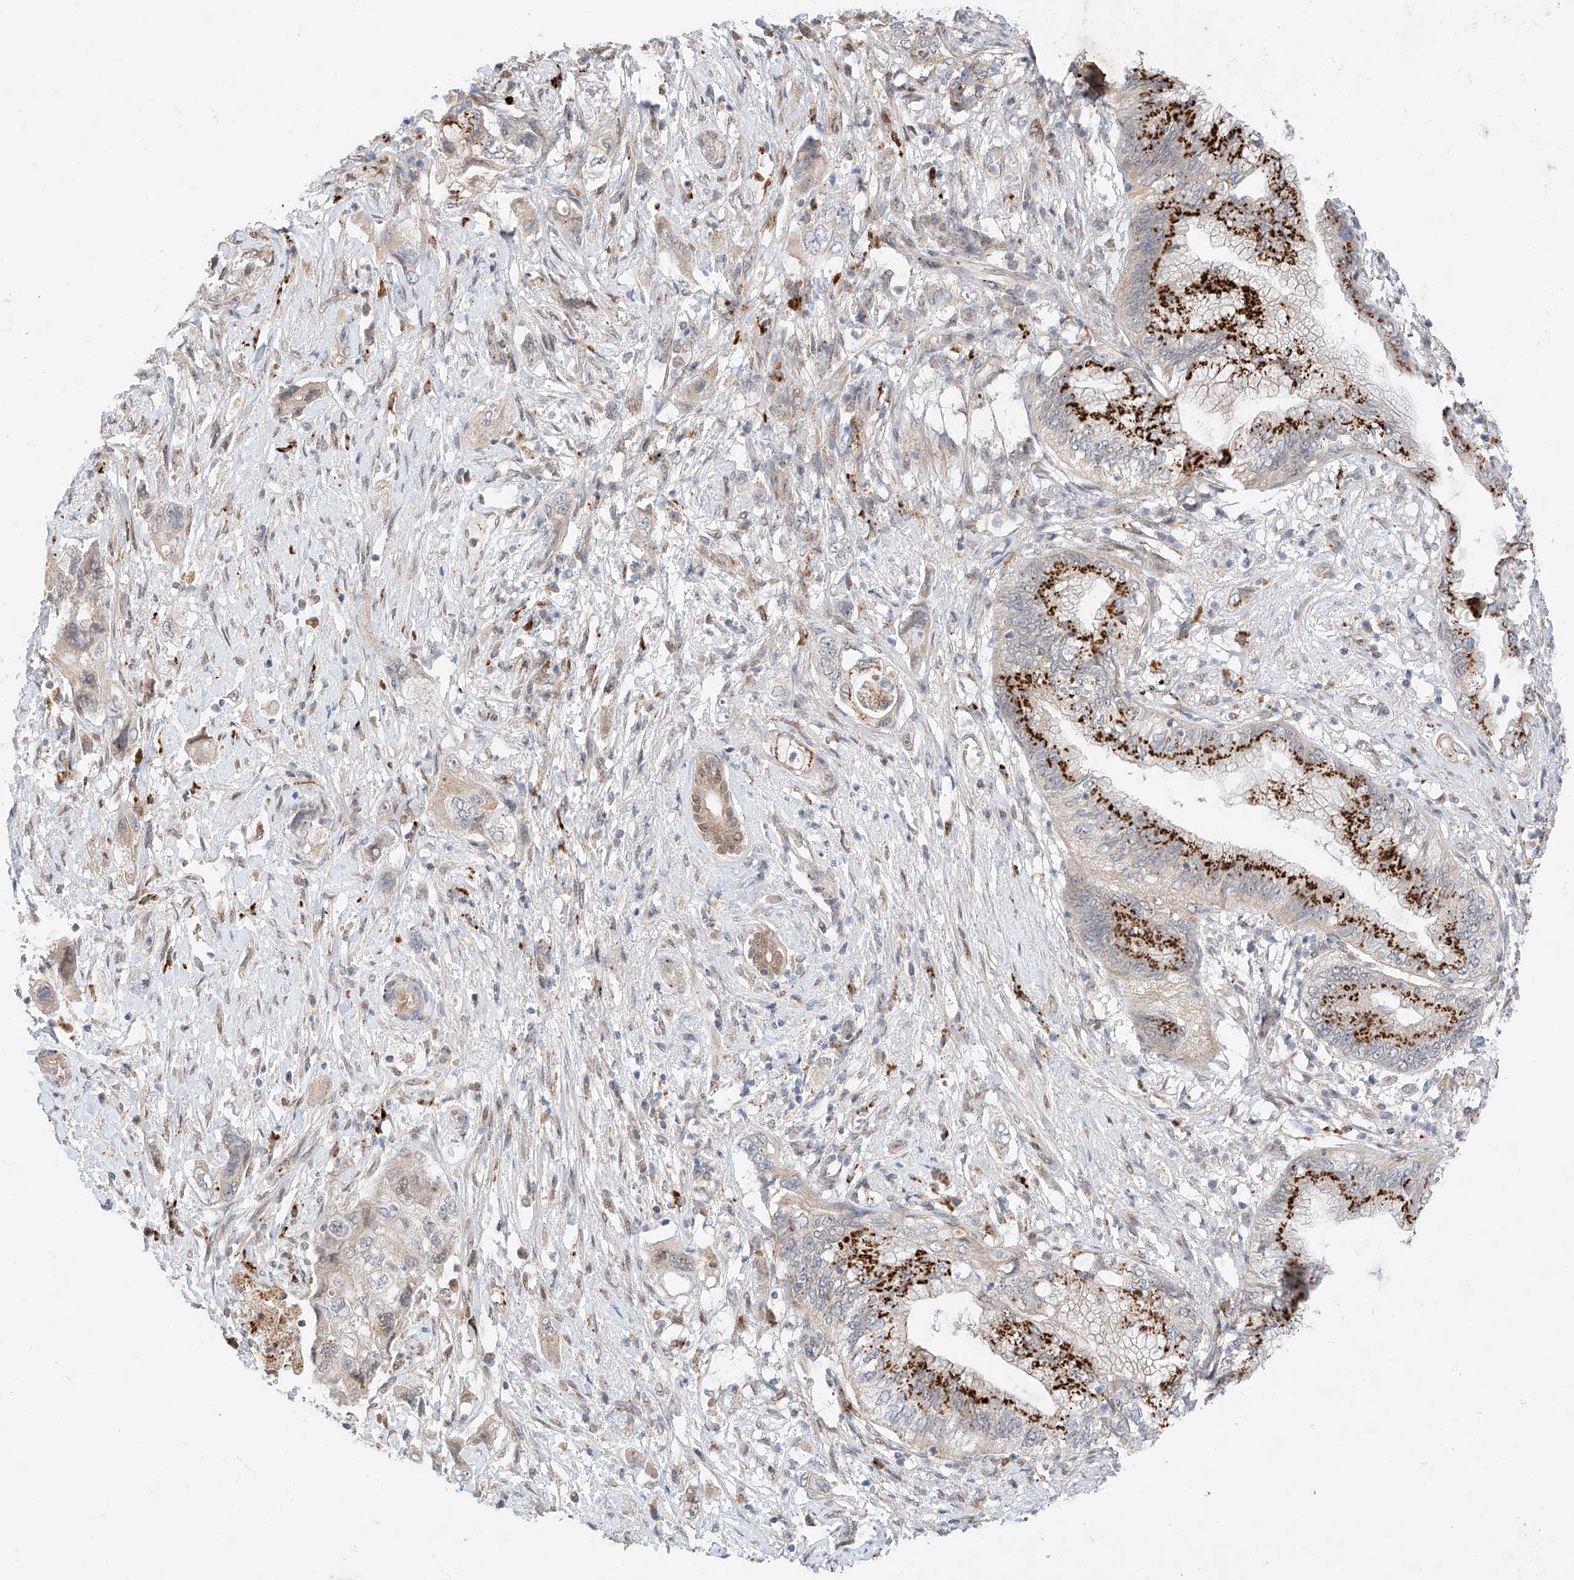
{"staining": {"intensity": "strong", "quantity": "25%-75%", "location": "cytoplasmic/membranous"}, "tissue": "pancreatic cancer", "cell_type": "Tumor cells", "image_type": "cancer", "snomed": [{"axis": "morphology", "description": "Adenocarcinoma, NOS"}, {"axis": "topography", "description": "Pancreas"}], "caption": "This micrograph shows immunohistochemistry staining of human pancreatic cancer, with high strong cytoplasmic/membranous expression in about 25%-75% of tumor cells.", "gene": "GCNT1", "patient": {"sex": "female", "age": 73}}